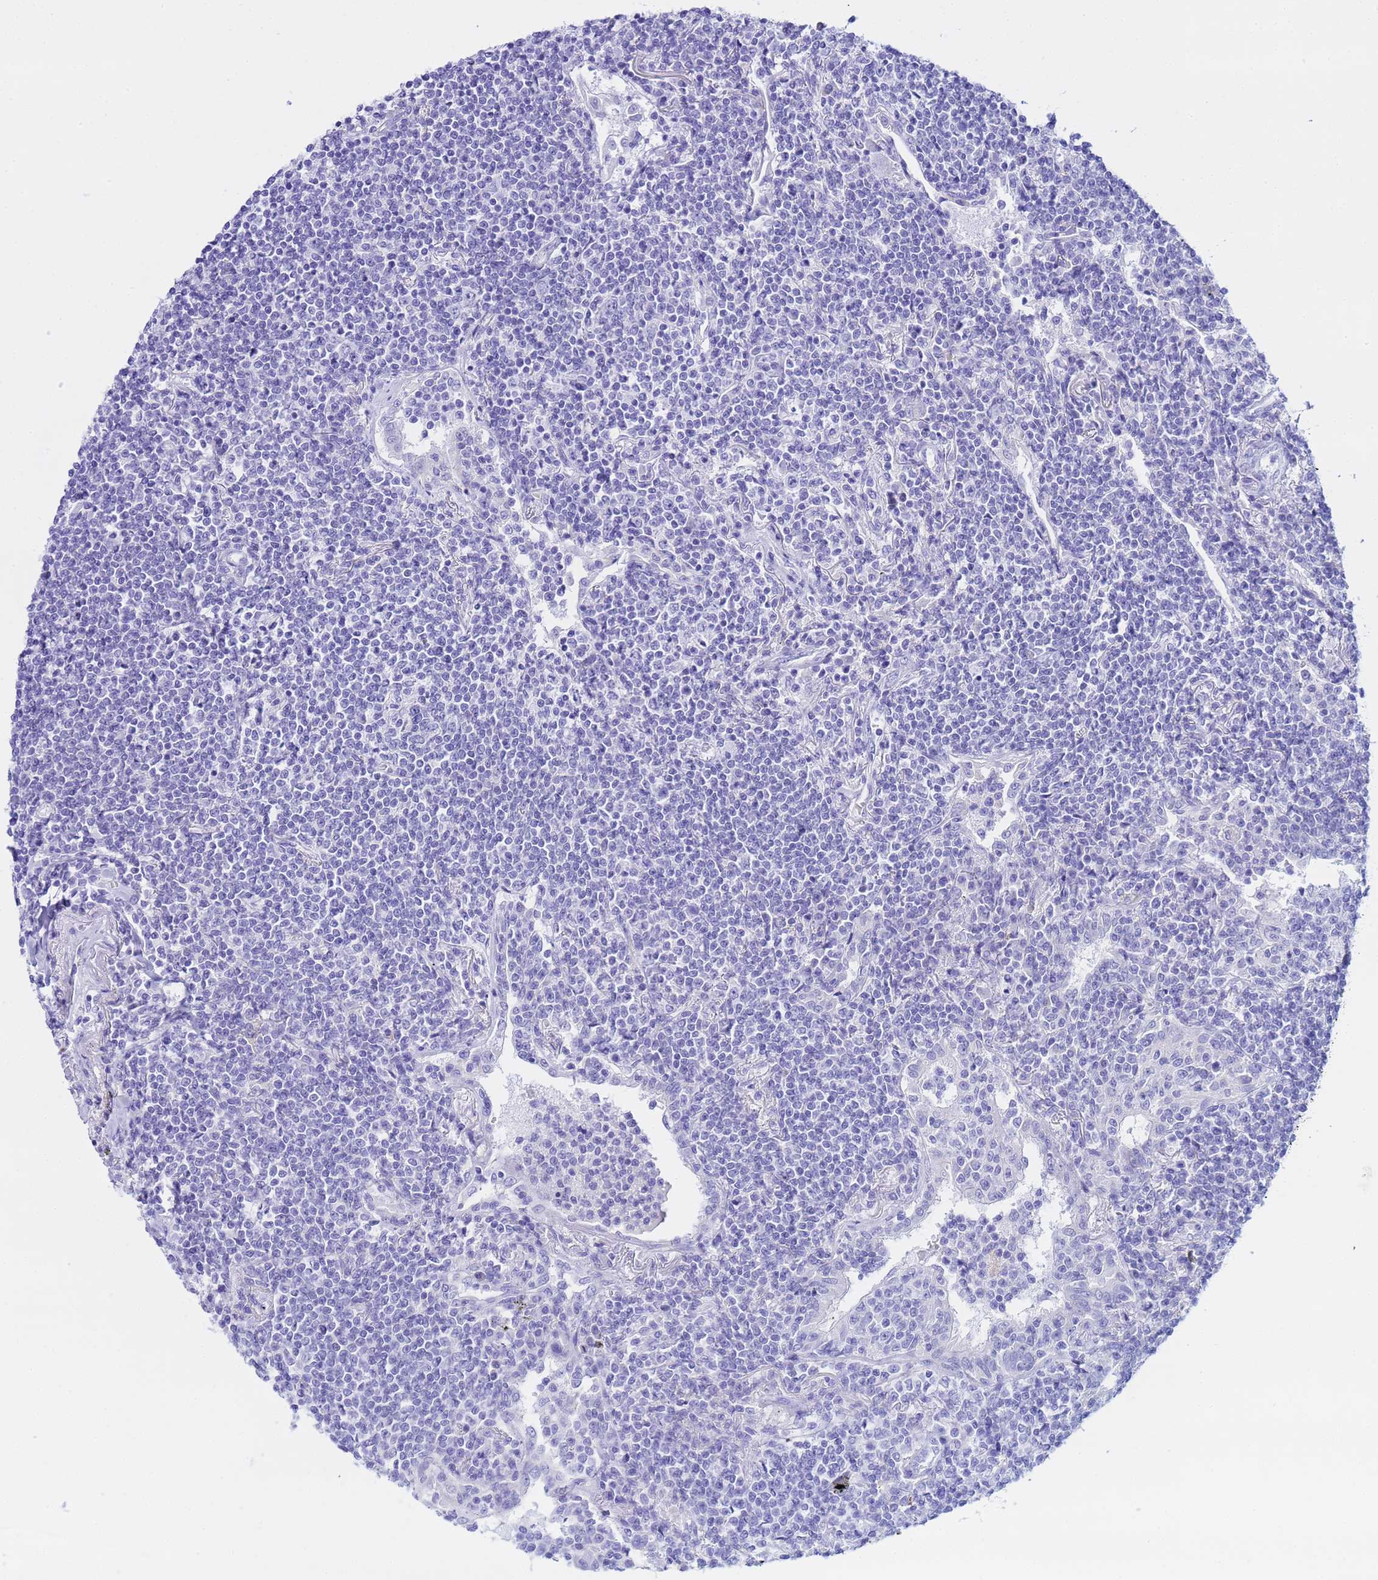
{"staining": {"intensity": "negative", "quantity": "none", "location": "none"}, "tissue": "lymphoma", "cell_type": "Tumor cells", "image_type": "cancer", "snomed": [{"axis": "morphology", "description": "Malignant lymphoma, non-Hodgkin's type, Low grade"}, {"axis": "topography", "description": "Lung"}], "caption": "Tumor cells are negative for protein expression in human lymphoma.", "gene": "AQP12A", "patient": {"sex": "female", "age": 71}}